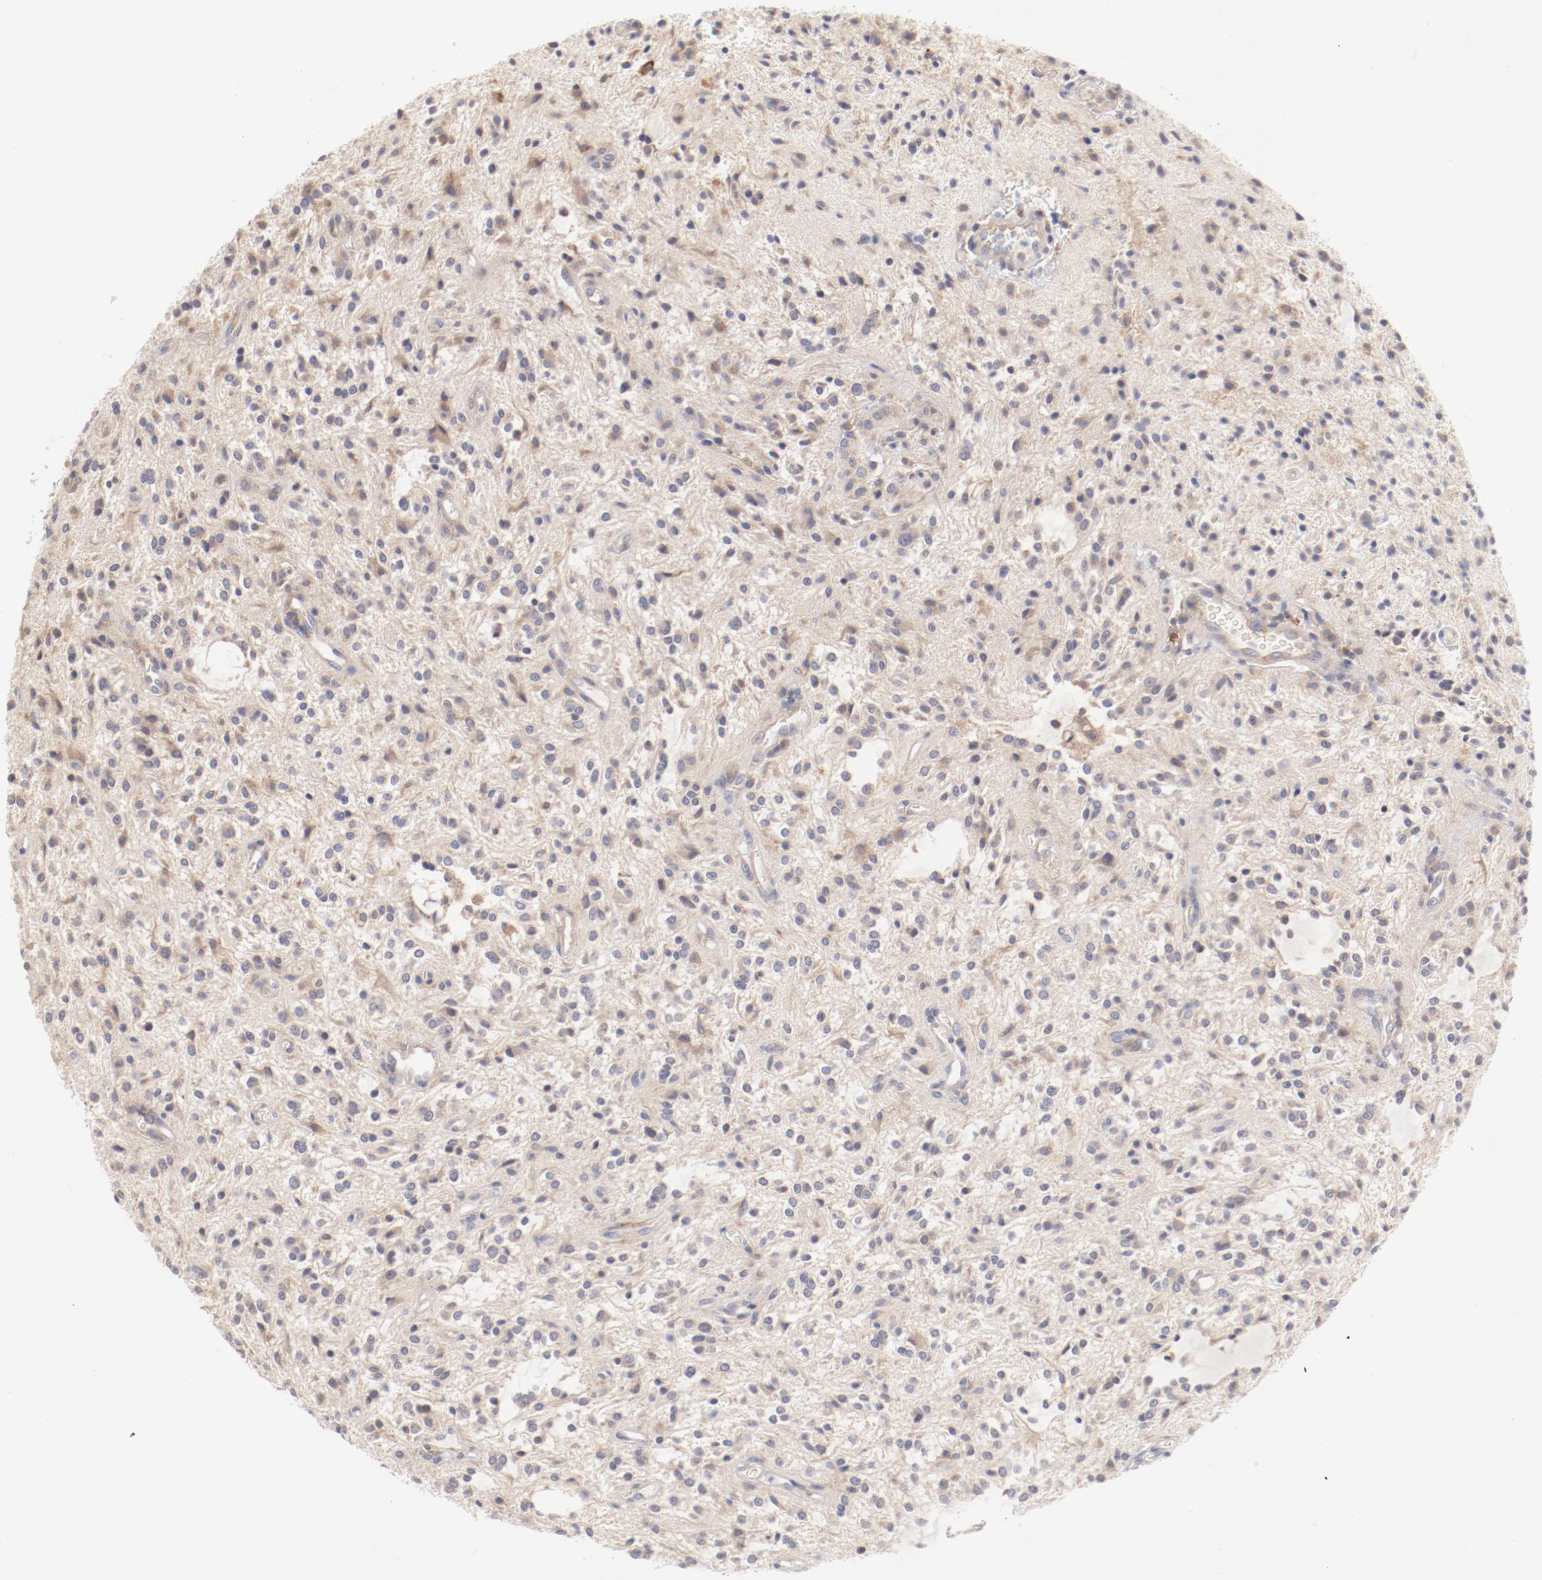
{"staining": {"intensity": "weak", "quantity": ">75%", "location": "cytoplasmic/membranous"}, "tissue": "glioma", "cell_type": "Tumor cells", "image_type": "cancer", "snomed": [{"axis": "morphology", "description": "Glioma, malignant, NOS"}, {"axis": "topography", "description": "Cerebellum"}], "caption": "A low amount of weak cytoplasmic/membranous expression is seen in about >75% of tumor cells in glioma tissue.", "gene": "SETD3", "patient": {"sex": "female", "age": 10}}